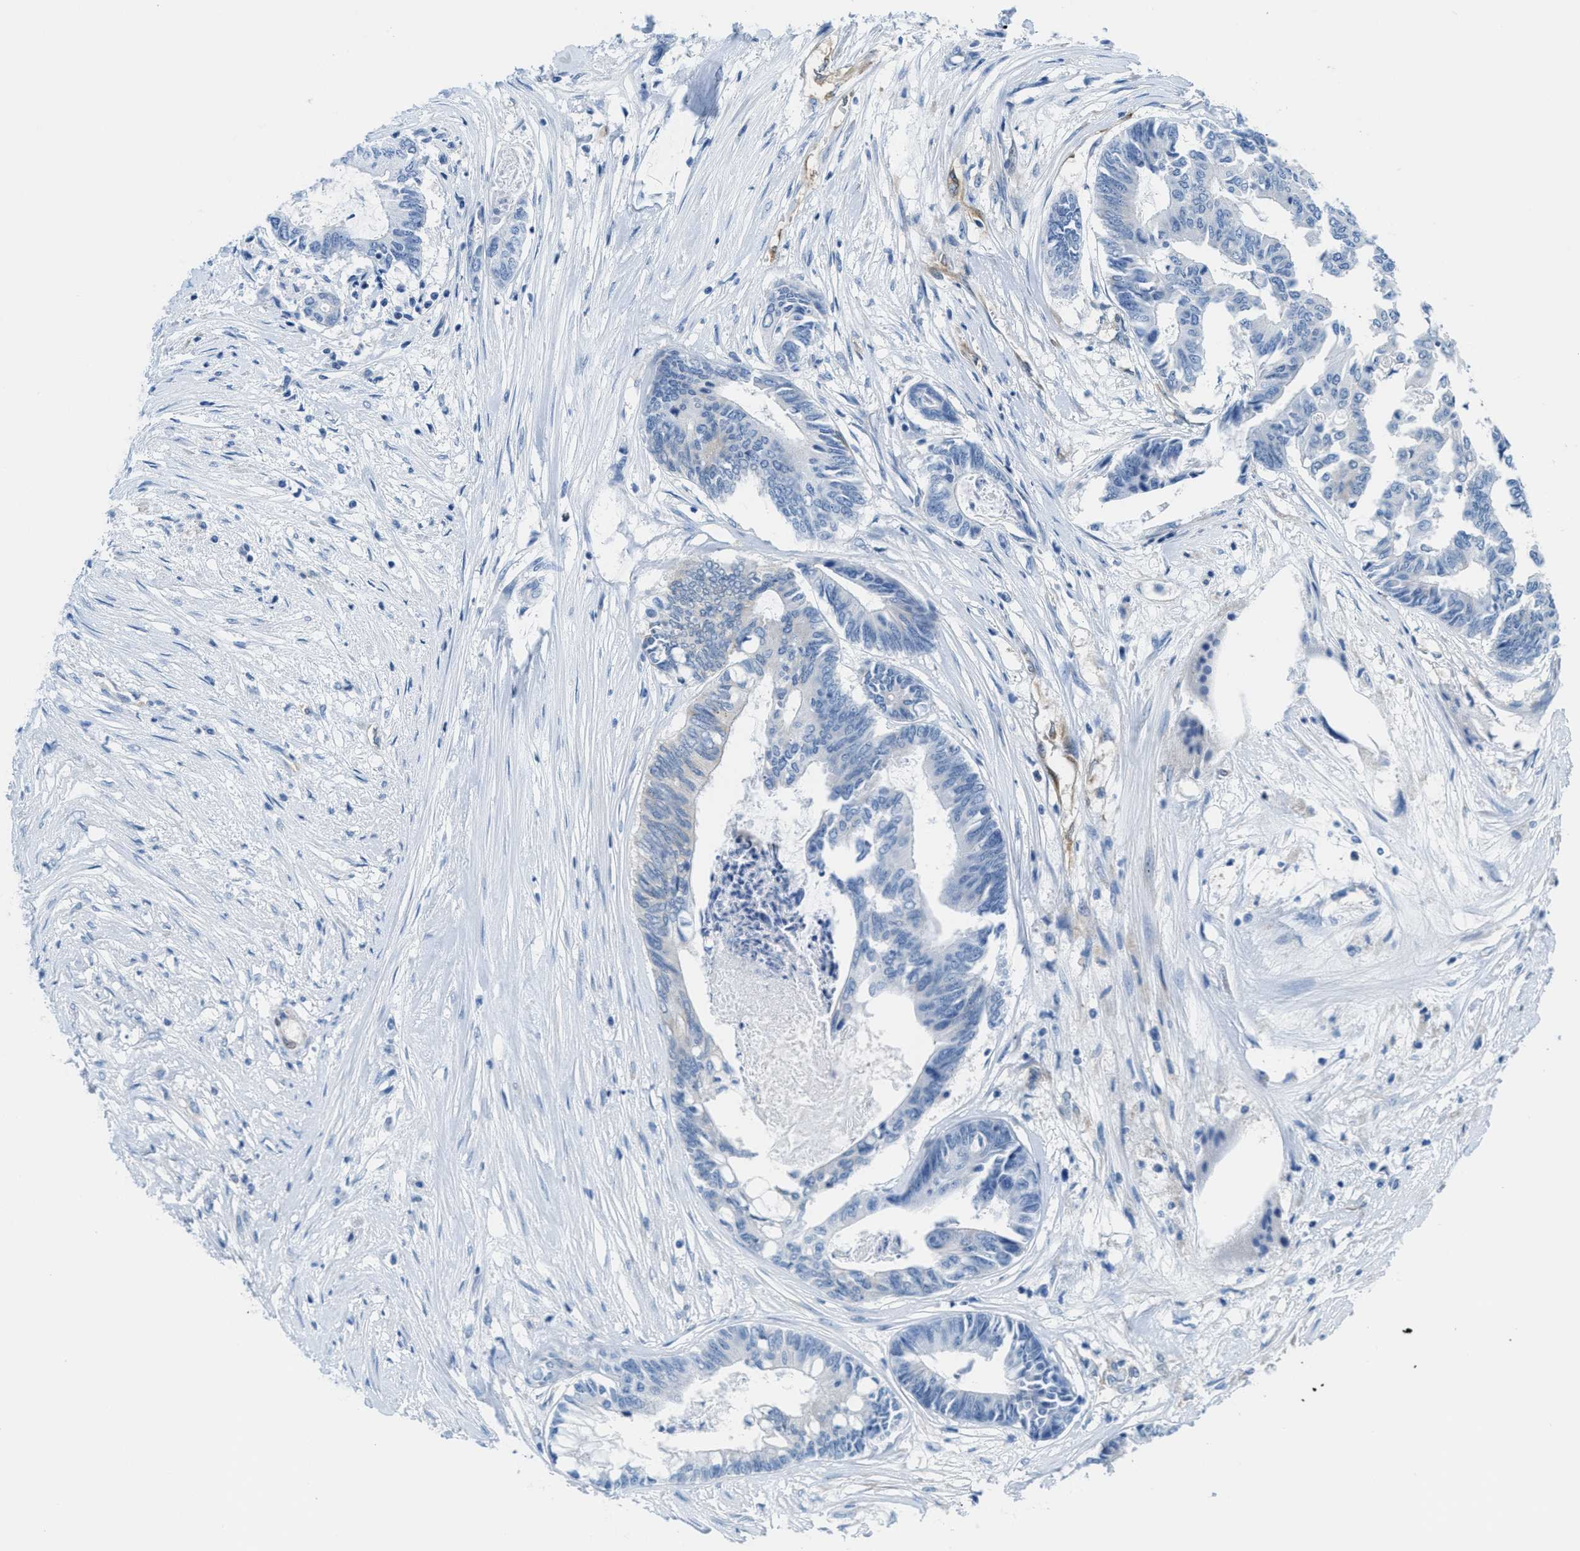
{"staining": {"intensity": "negative", "quantity": "none", "location": "none"}, "tissue": "colorectal cancer", "cell_type": "Tumor cells", "image_type": "cancer", "snomed": [{"axis": "morphology", "description": "Adenocarcinoma, NOS"}, {"axis": "topography", "description": "Rectum"}], "caption": "A micrograph of human colorectal cancer (adenocarcinoma) is negative for staining in tumor cells.", "gene": "MAPRE2", "patient": {"sex": "male", "age": 55}}